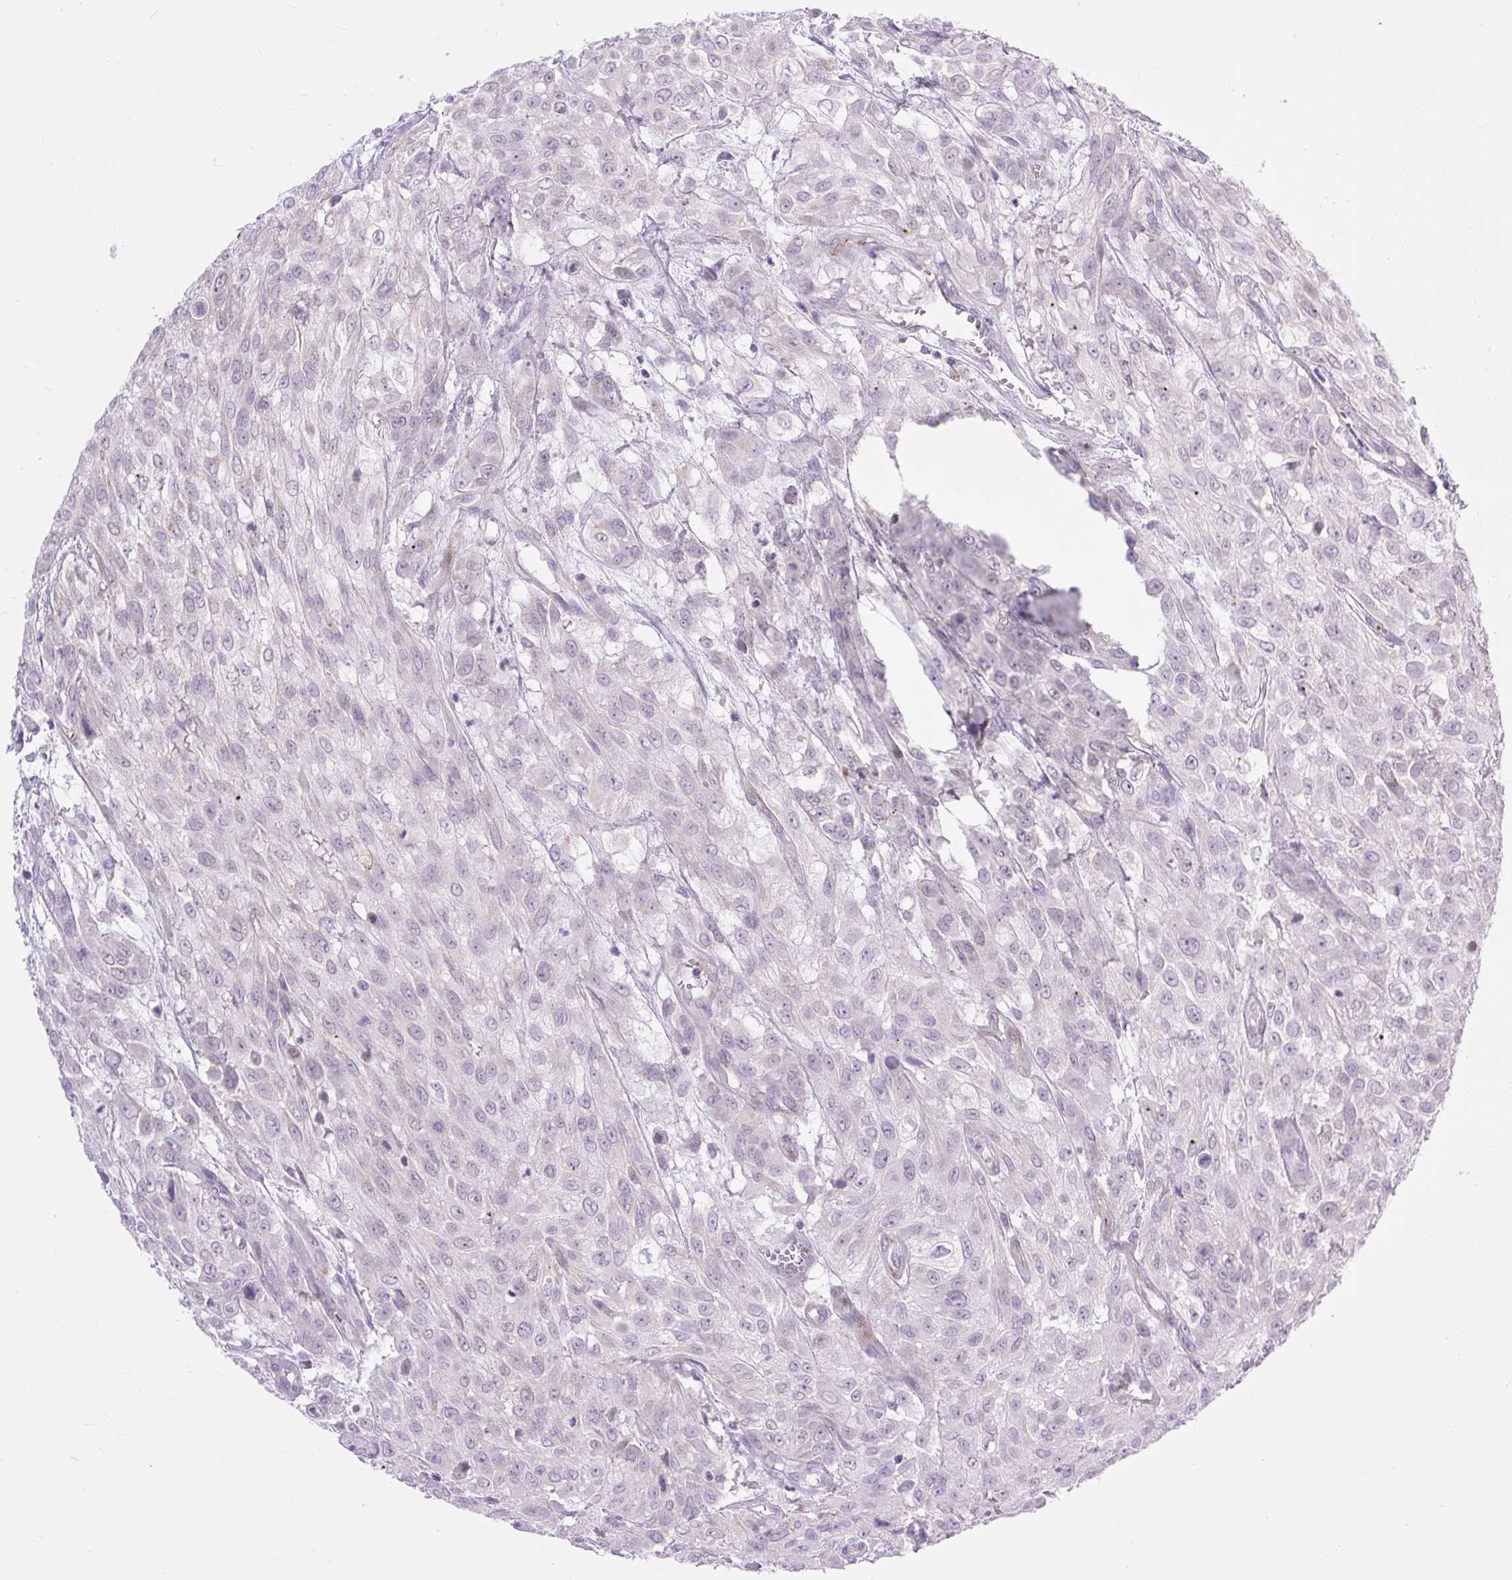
{"staining": {"intensity": "negative", "quantity": "none", "location": "none"}, "tissue": "urothelial cancer", "cell_type": "Tumor cells", "image_type": "cancer", "snomed": [{"axis": "morphology", "description": "Urothelial carcinoma, High grade"}, {"axis": "topography", "description": "Urinary bladder"}], "caption": "The histopathology image exhibits no significant staining in tumor cells of urothelial cancer.", "gene": "RNASE10", "patient": {"sex": "male", "age": 57}}